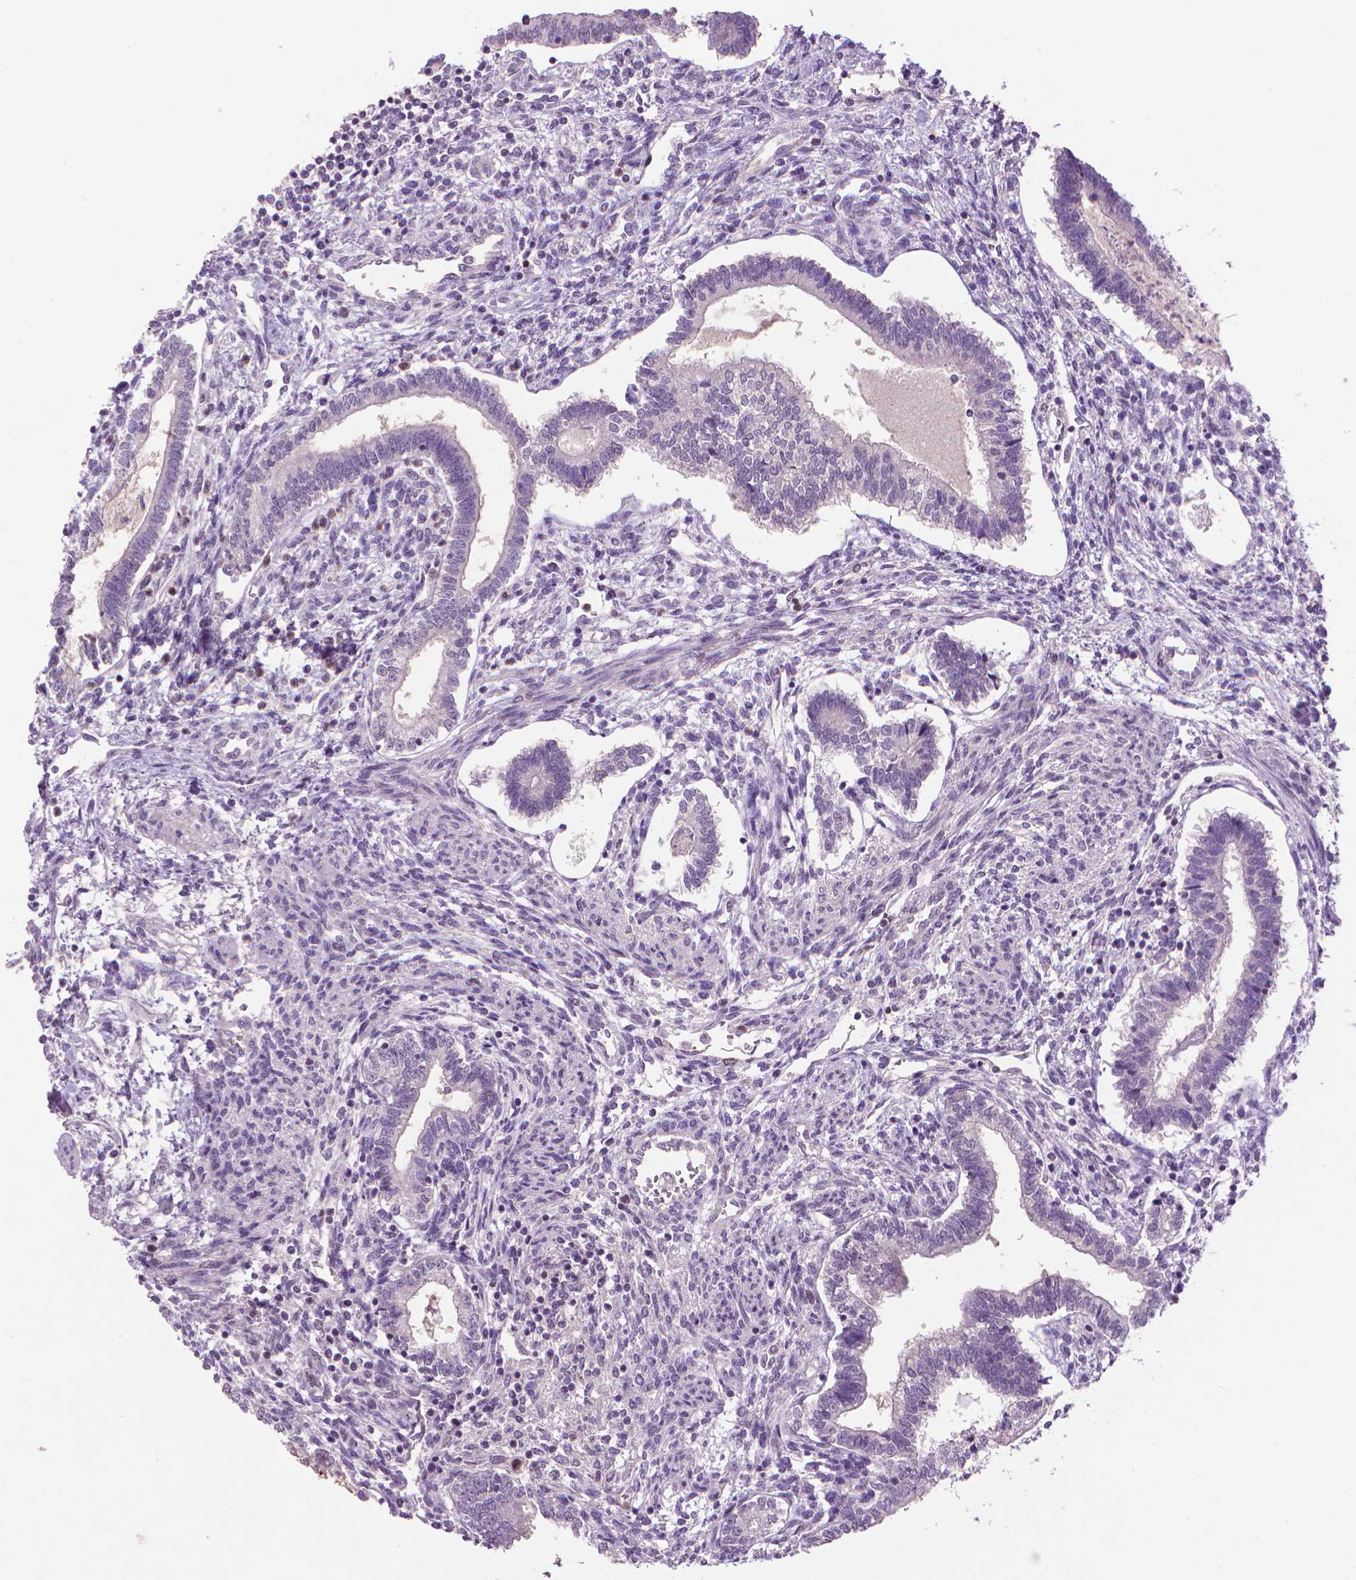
{"staining": {"intensity": "negative", "quantity": "none", "location": "none"}, "tissue": "testis cancer", "cell_type": "Tumor cells", "image_type": "cancer", "snomed": [{"axis": "morphology", "description": "Carcinoma, Embryonal, NOS"}, {"axis": "topography", "description": "Testis"}], "caption": "A high-resolution histopathology image shows immunohistochemistry staining of testis cancer, which shows no significant positivity in tumor cells.", "gene": "CDKN2D", "patient": {"sex": "male", "age": 37}}